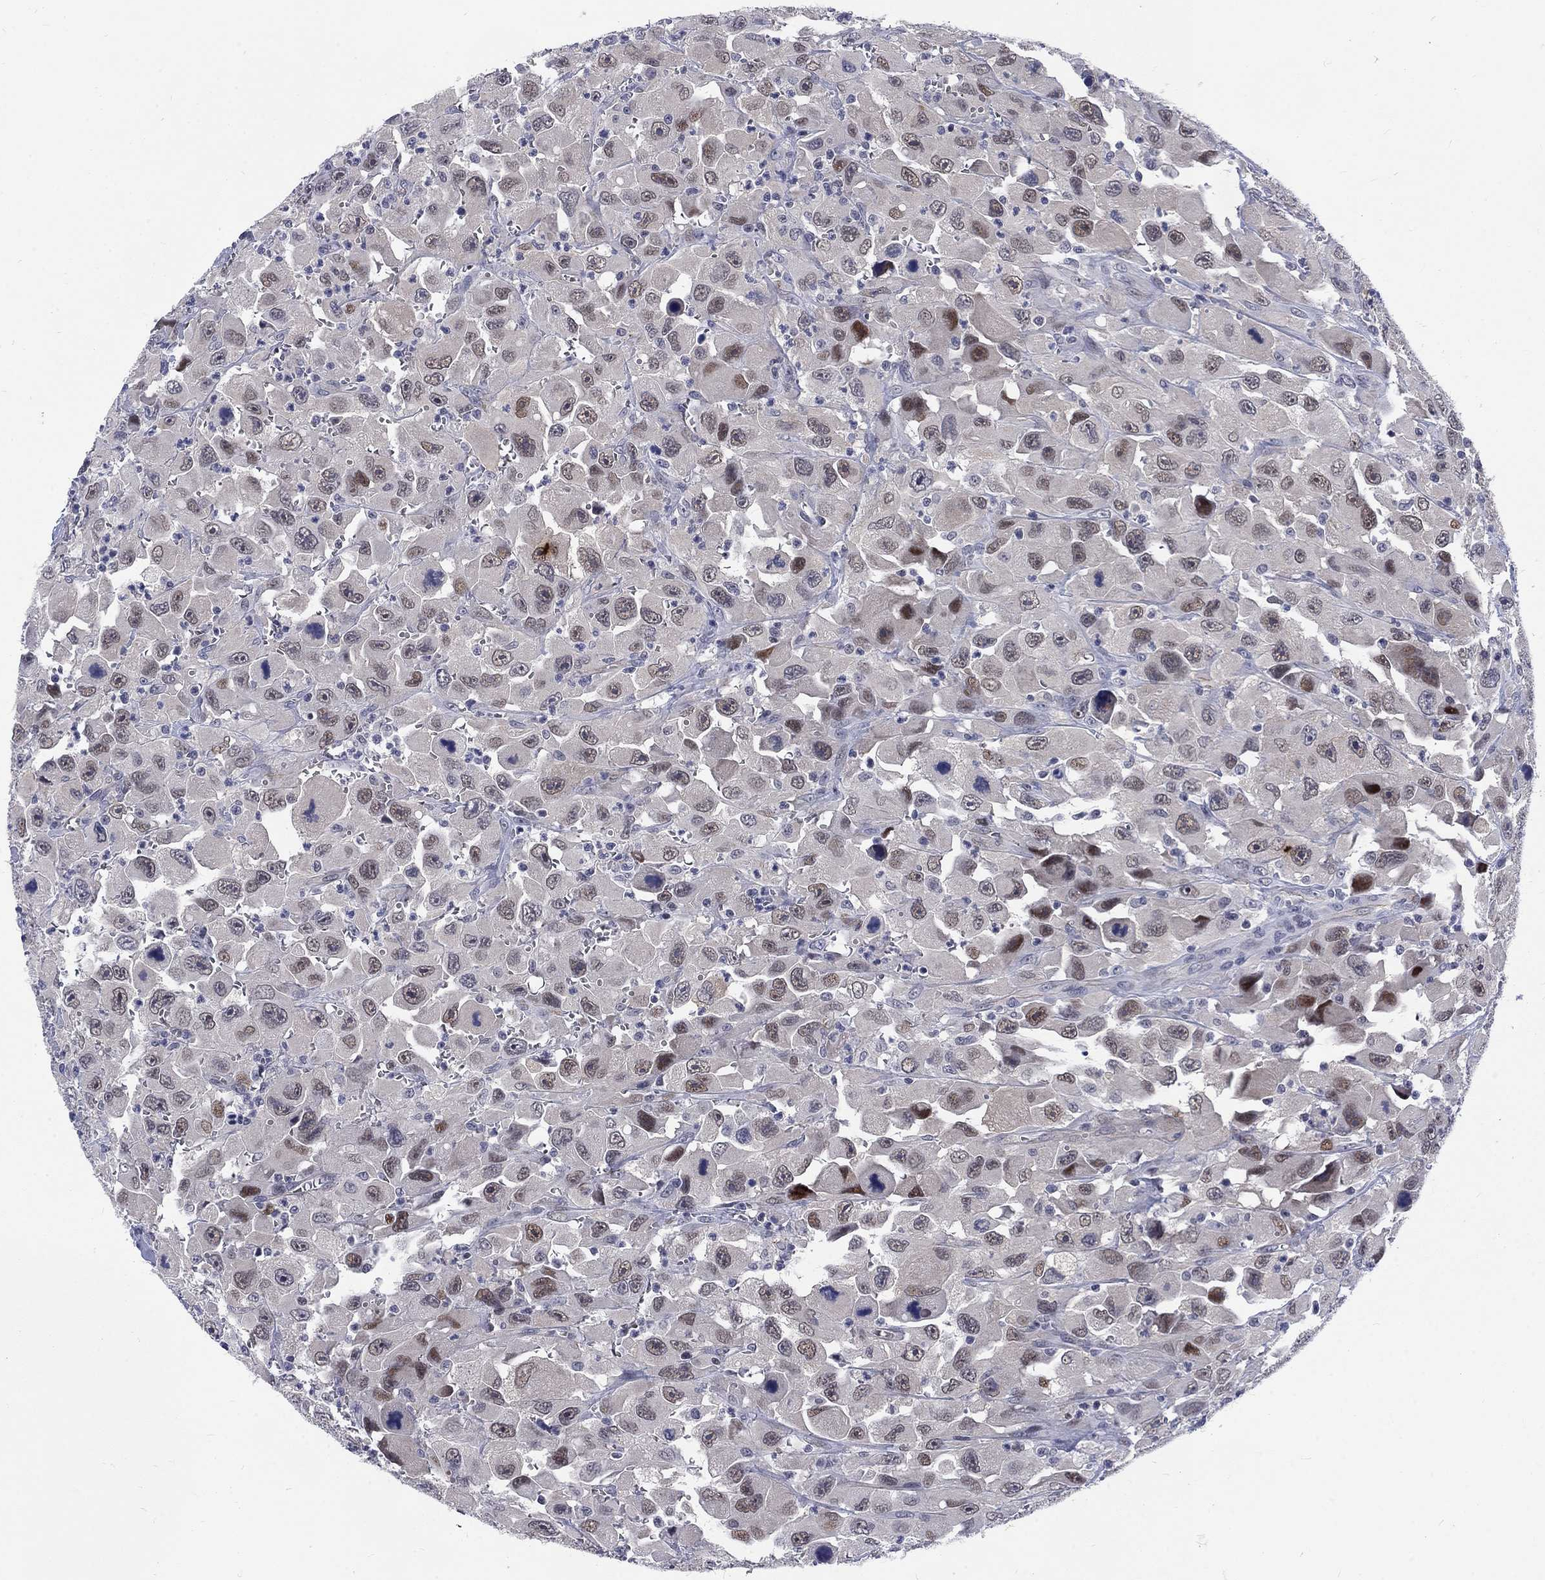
{"staining": {"intensity": "strong", "quantity": "<25%", "location": "nuclear"}, "tissue": "head and neck cancer", "cell_type": "Tumor cells", "image_type": "cancer", "snomed": [{"axis": "morphology", "description": "Squamous cell carcinoma, NOS"}, {"axis": "morphology", "description": "Squamous cell carcinoma, metastatic, NOS"}, {"axis": "topography", "description": "Oral tissue"}, {"axis": "topography", "description": "Head-Neck"}], "caption": "The image shows immunohistochemical staining of head and neck cancer (metastatic squamous cell carcinoma). There is strong nuclear positivity is present in about <25% of tumor cells.", "gene": "PHKA1", "patient": {"sex": "female", "age": 85}}